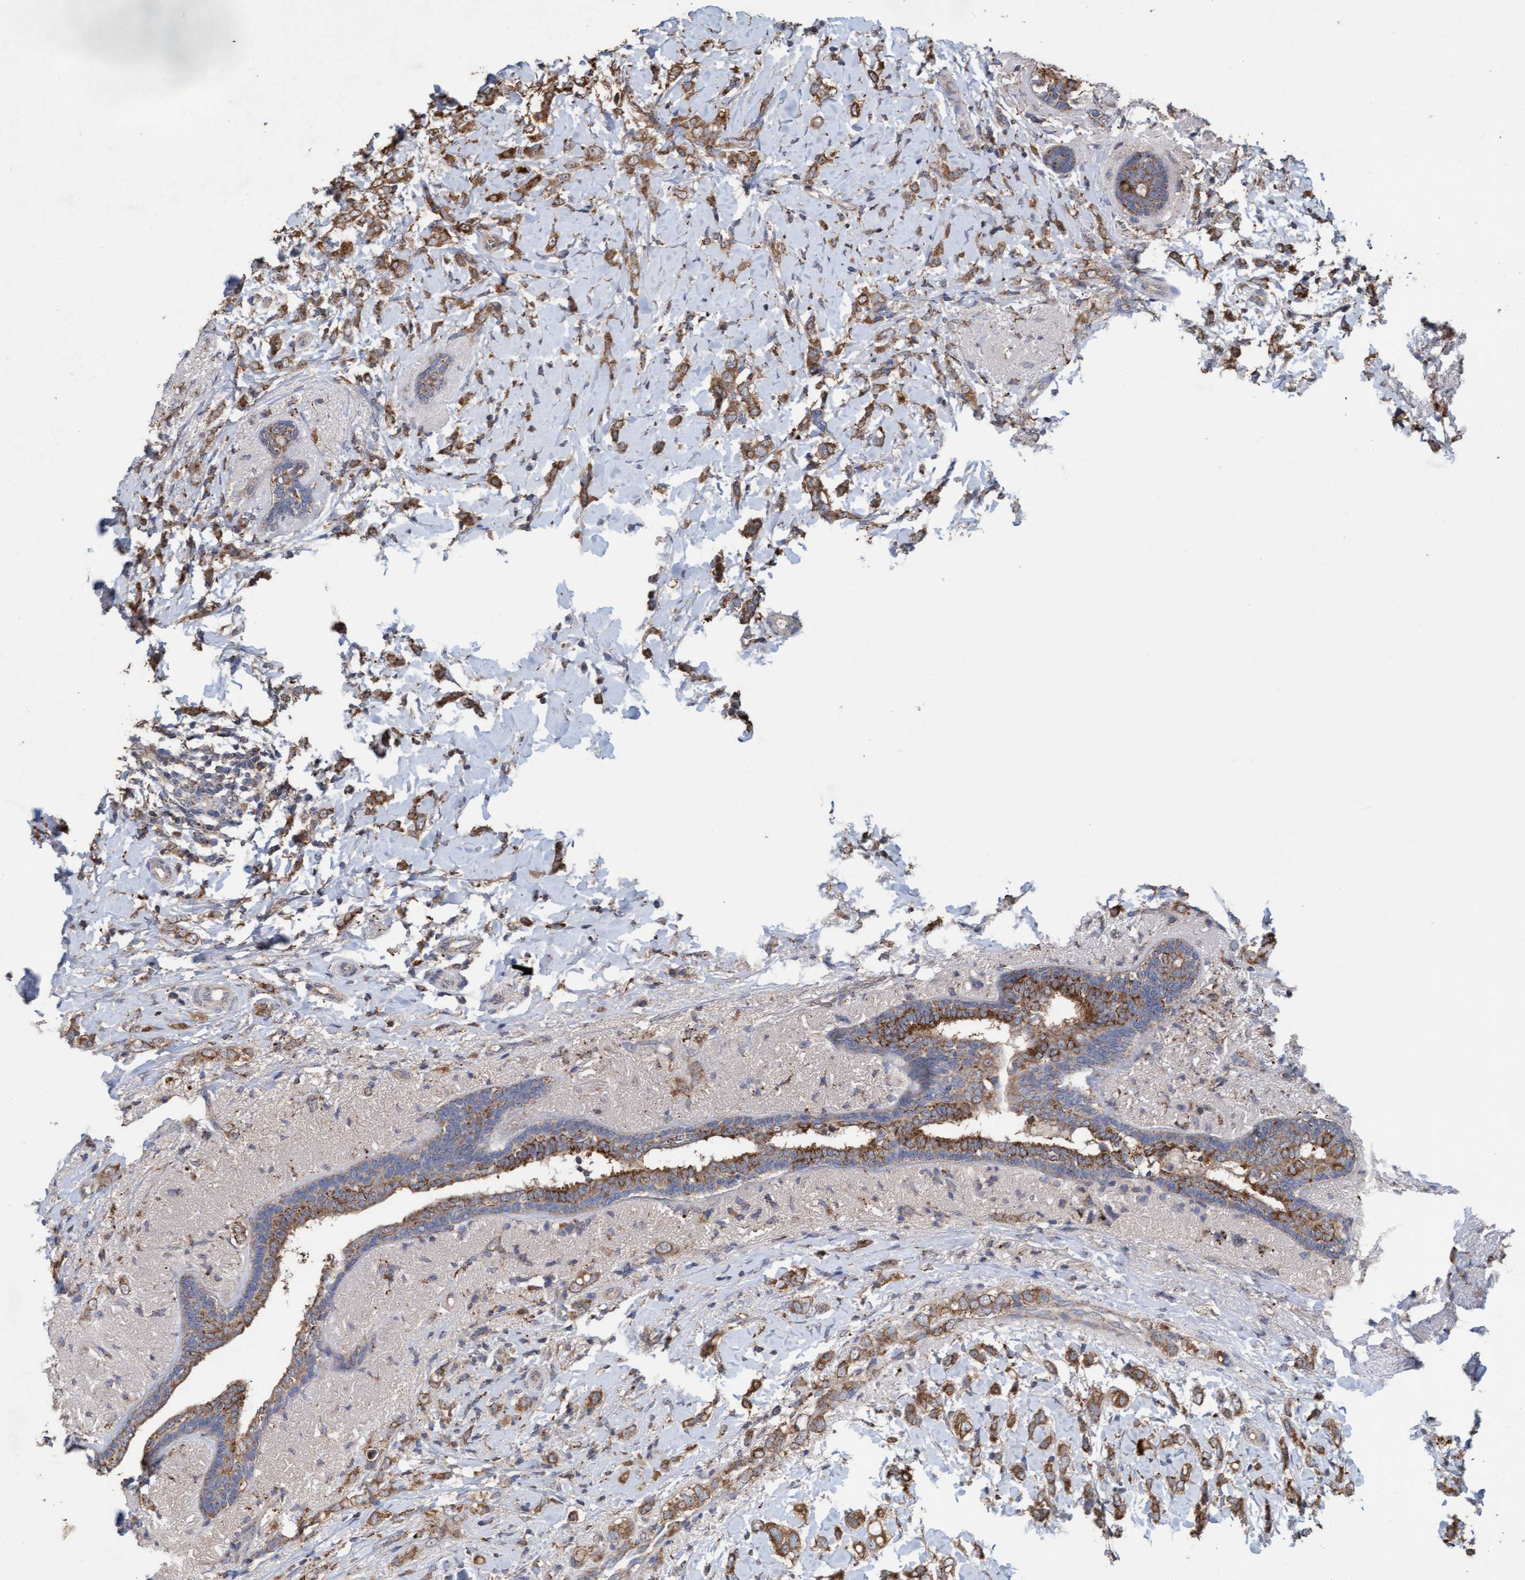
{"staining": {"intensity": "moderate", "quantity": ">75%", "location": "cytoplasmic/membranous"}, "tissue": "breast cancer", "cell_type": "Tumor cells", "image_type": "cancer", "snomed": [{"axis": "morphology", "description": "Normal tissue, NOS"}, {"axis": "morphology", "description": "Lobular carcinoma"}, {"axis": "topography", "description": "Breast"}], "caption": "Immunohistochemical staining of breast lobular carcinoma exhibits moderate cytoplasmic/membranous protein expression in approximately >75% of tumor cells.", "gene": "ATPAF2", "patient": {"sex": "female", "age": 47}}